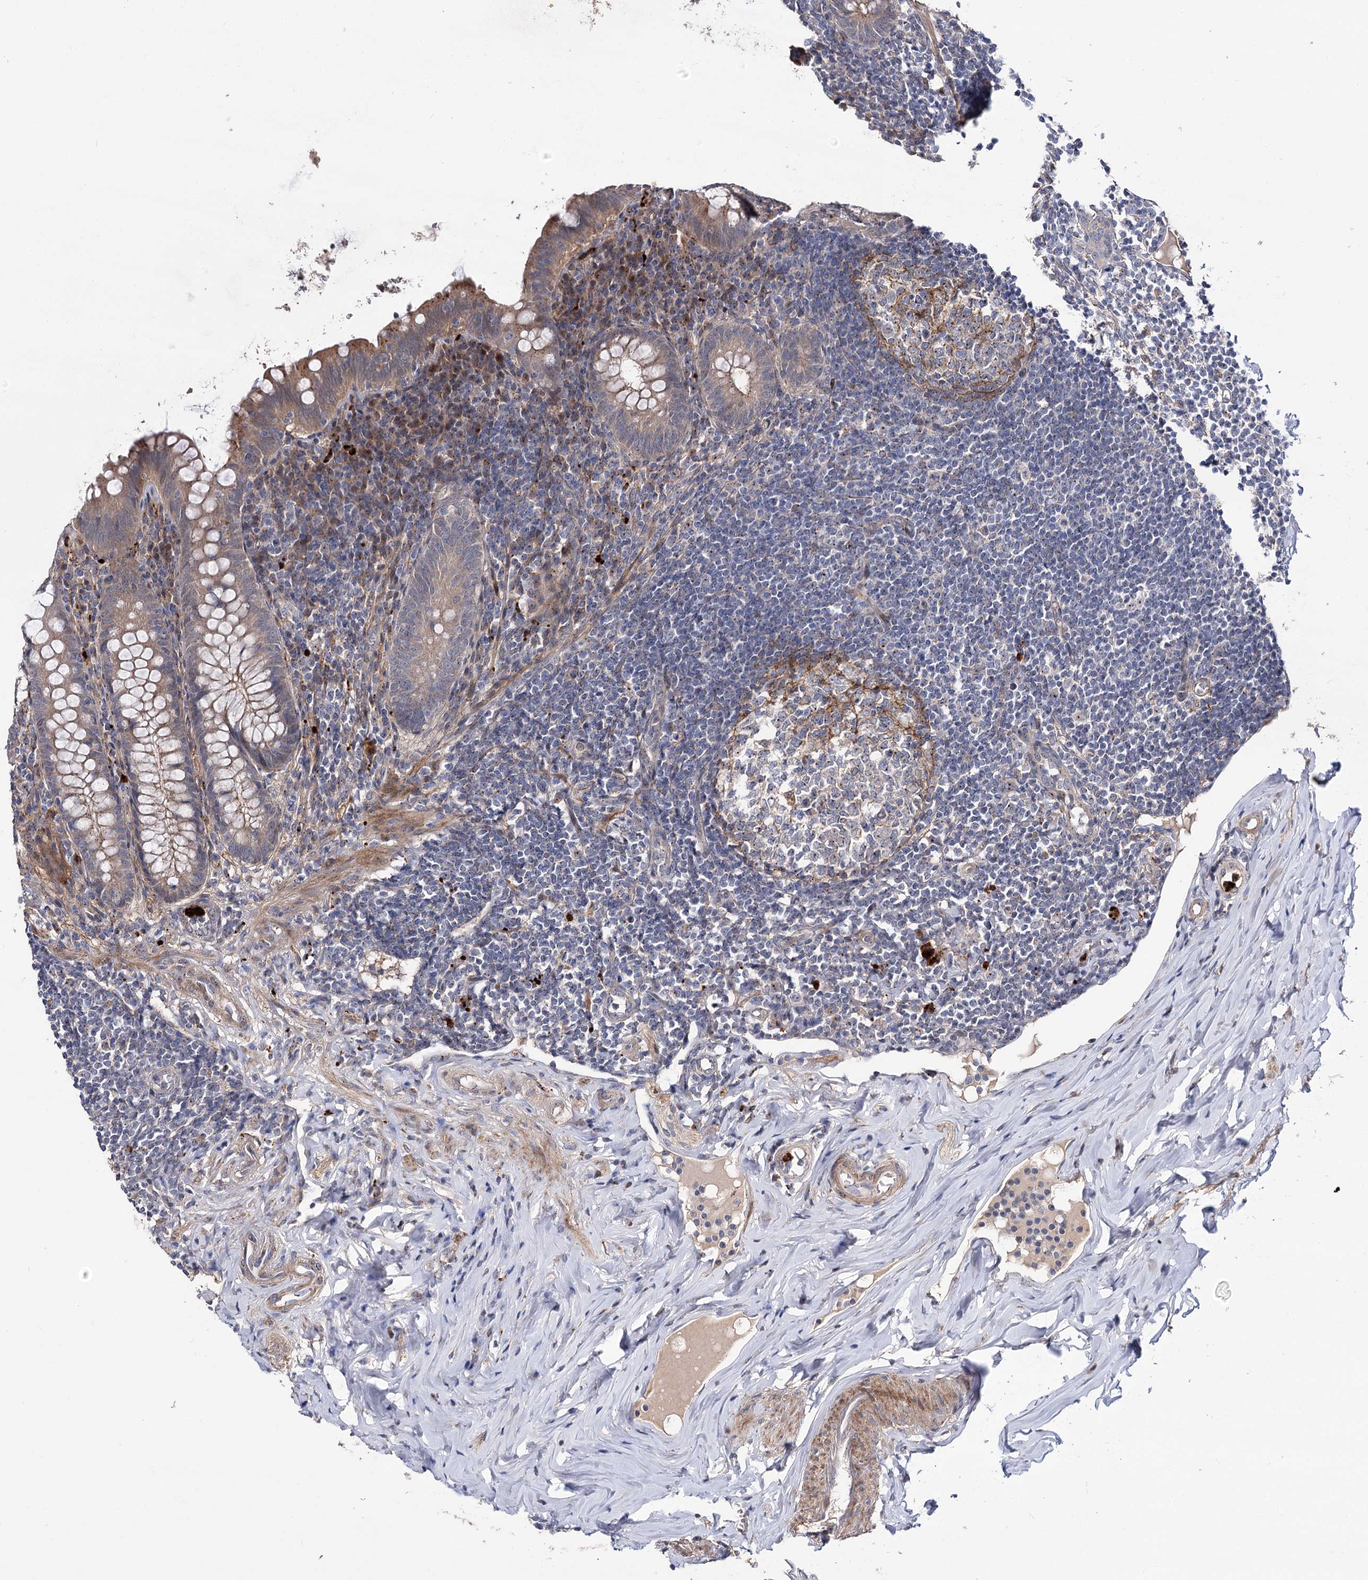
{"staining": {"intensity": "weak", "quantity": ">75%", "location": "cytoplasmic/membranous"}, "tissue": "appendix", "cell_type": "Glandular cells", "image_type": "normal", "snomed": [{"axis": "morphology", "description": "Normal tissue, NOS"}, {"axis": "topography", "description": "Appendix"}], "caption": "An immunohistochemistry histopathology image of normal tissue is shown. Protein staining in brown labels weak cytoplasmic/membranous positivity in appendix within glandular cells.", "gene": "MINDY3", "patient": {"sex": "female", "age": 33}}